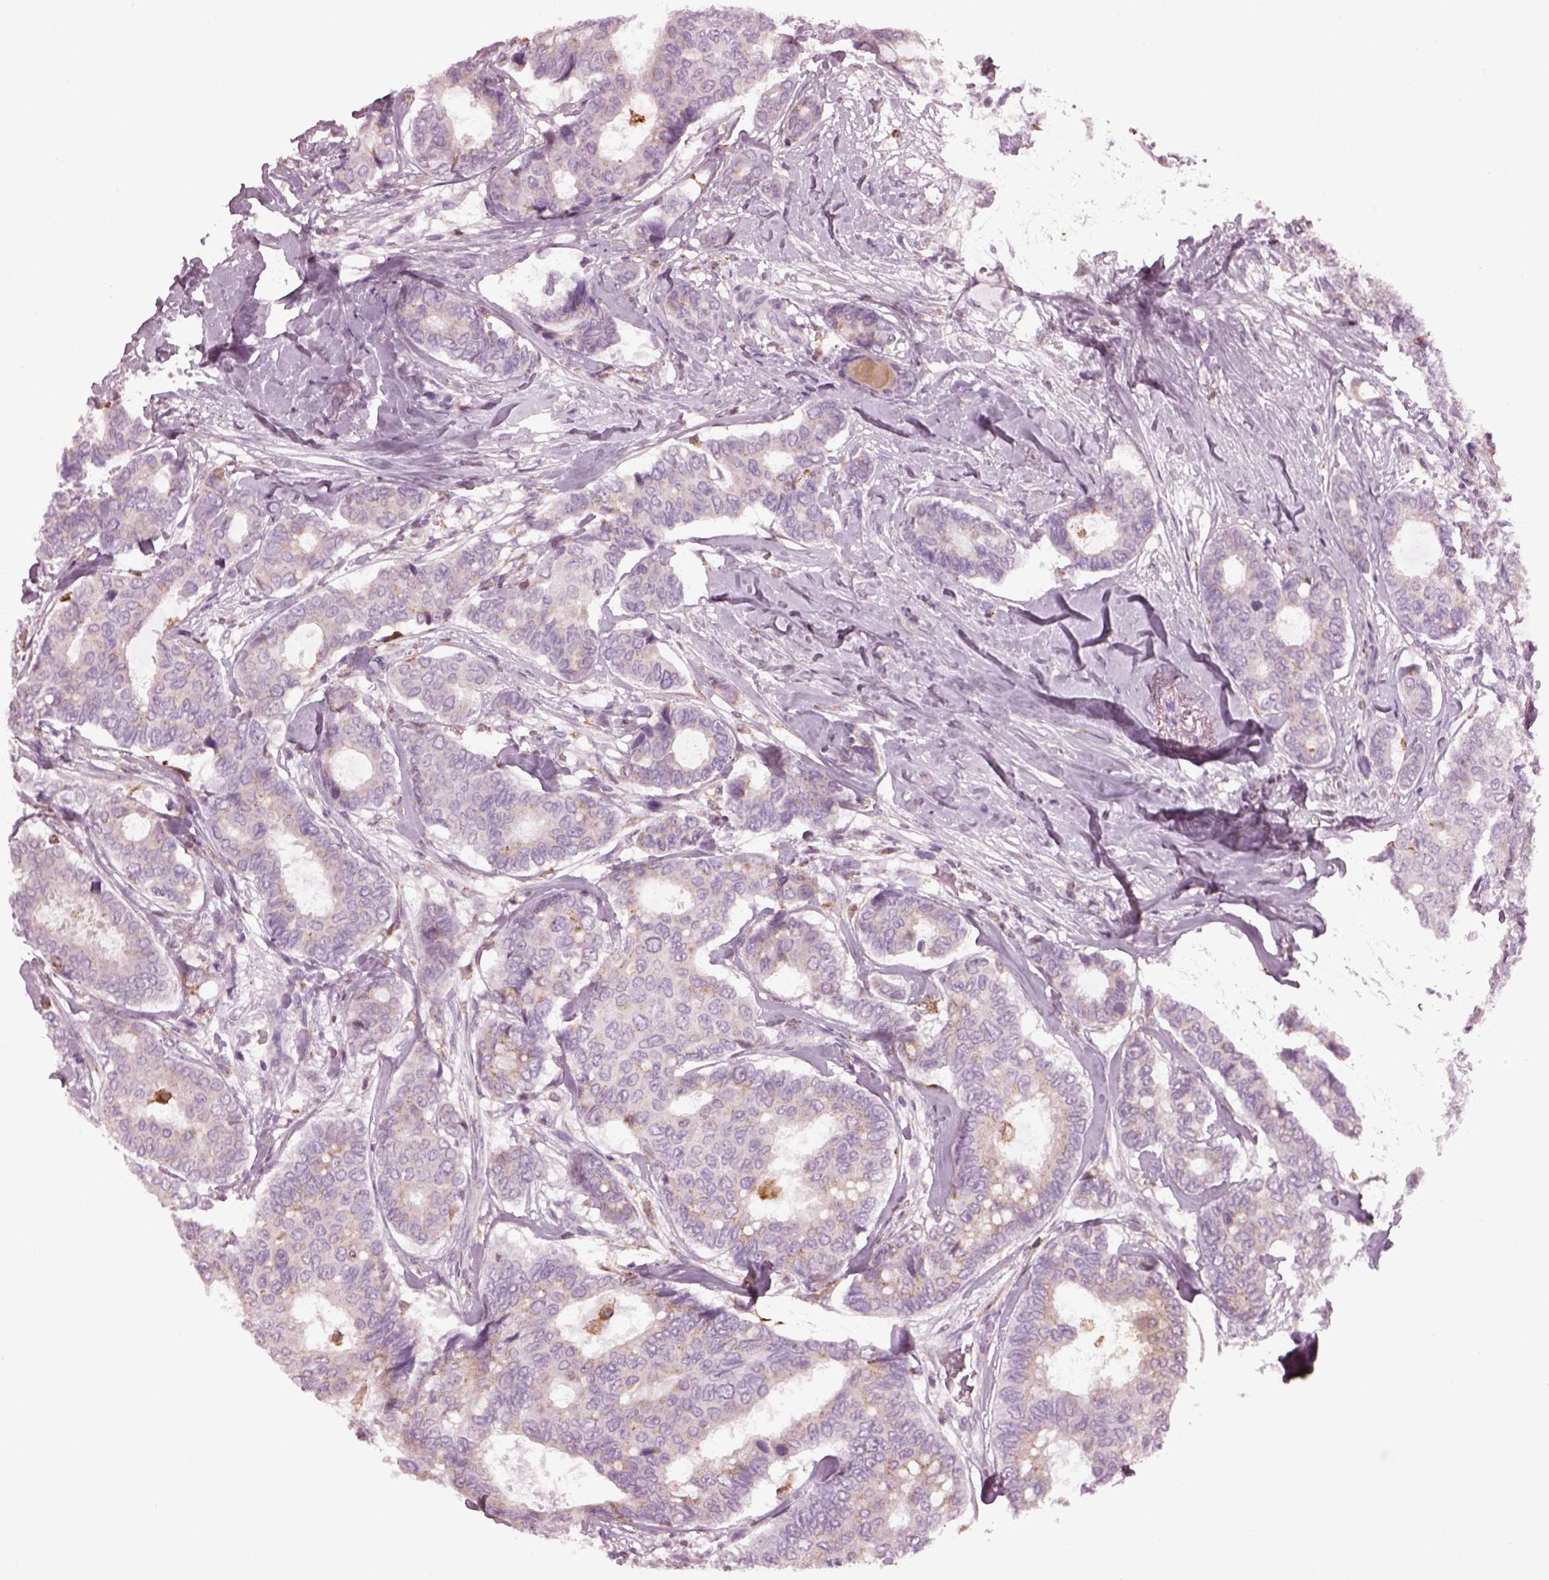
{"staining": {"intensity": "weak", "quantity": ">75%", "location": "cytoplasmic/membranous"}, "tissue": "breast cancer", "cell_type": "Tumor cells", "image_type": "cancer", "snomed": [{"axis": "morphology", "description": "Duct carcinoma"}, {"axis": "topography", "description": "Breast"}], "caption": "Immunohistochemical staining of human breast cancer demonstrates weak cytoplasmic/membranous protein positivity in approximately >75% of tumor cells. (DAB = brown stain, brightfield microscopy at high magnification).", "gene": "TMEM231", "patient": {"sex": "female", "age": 75}}